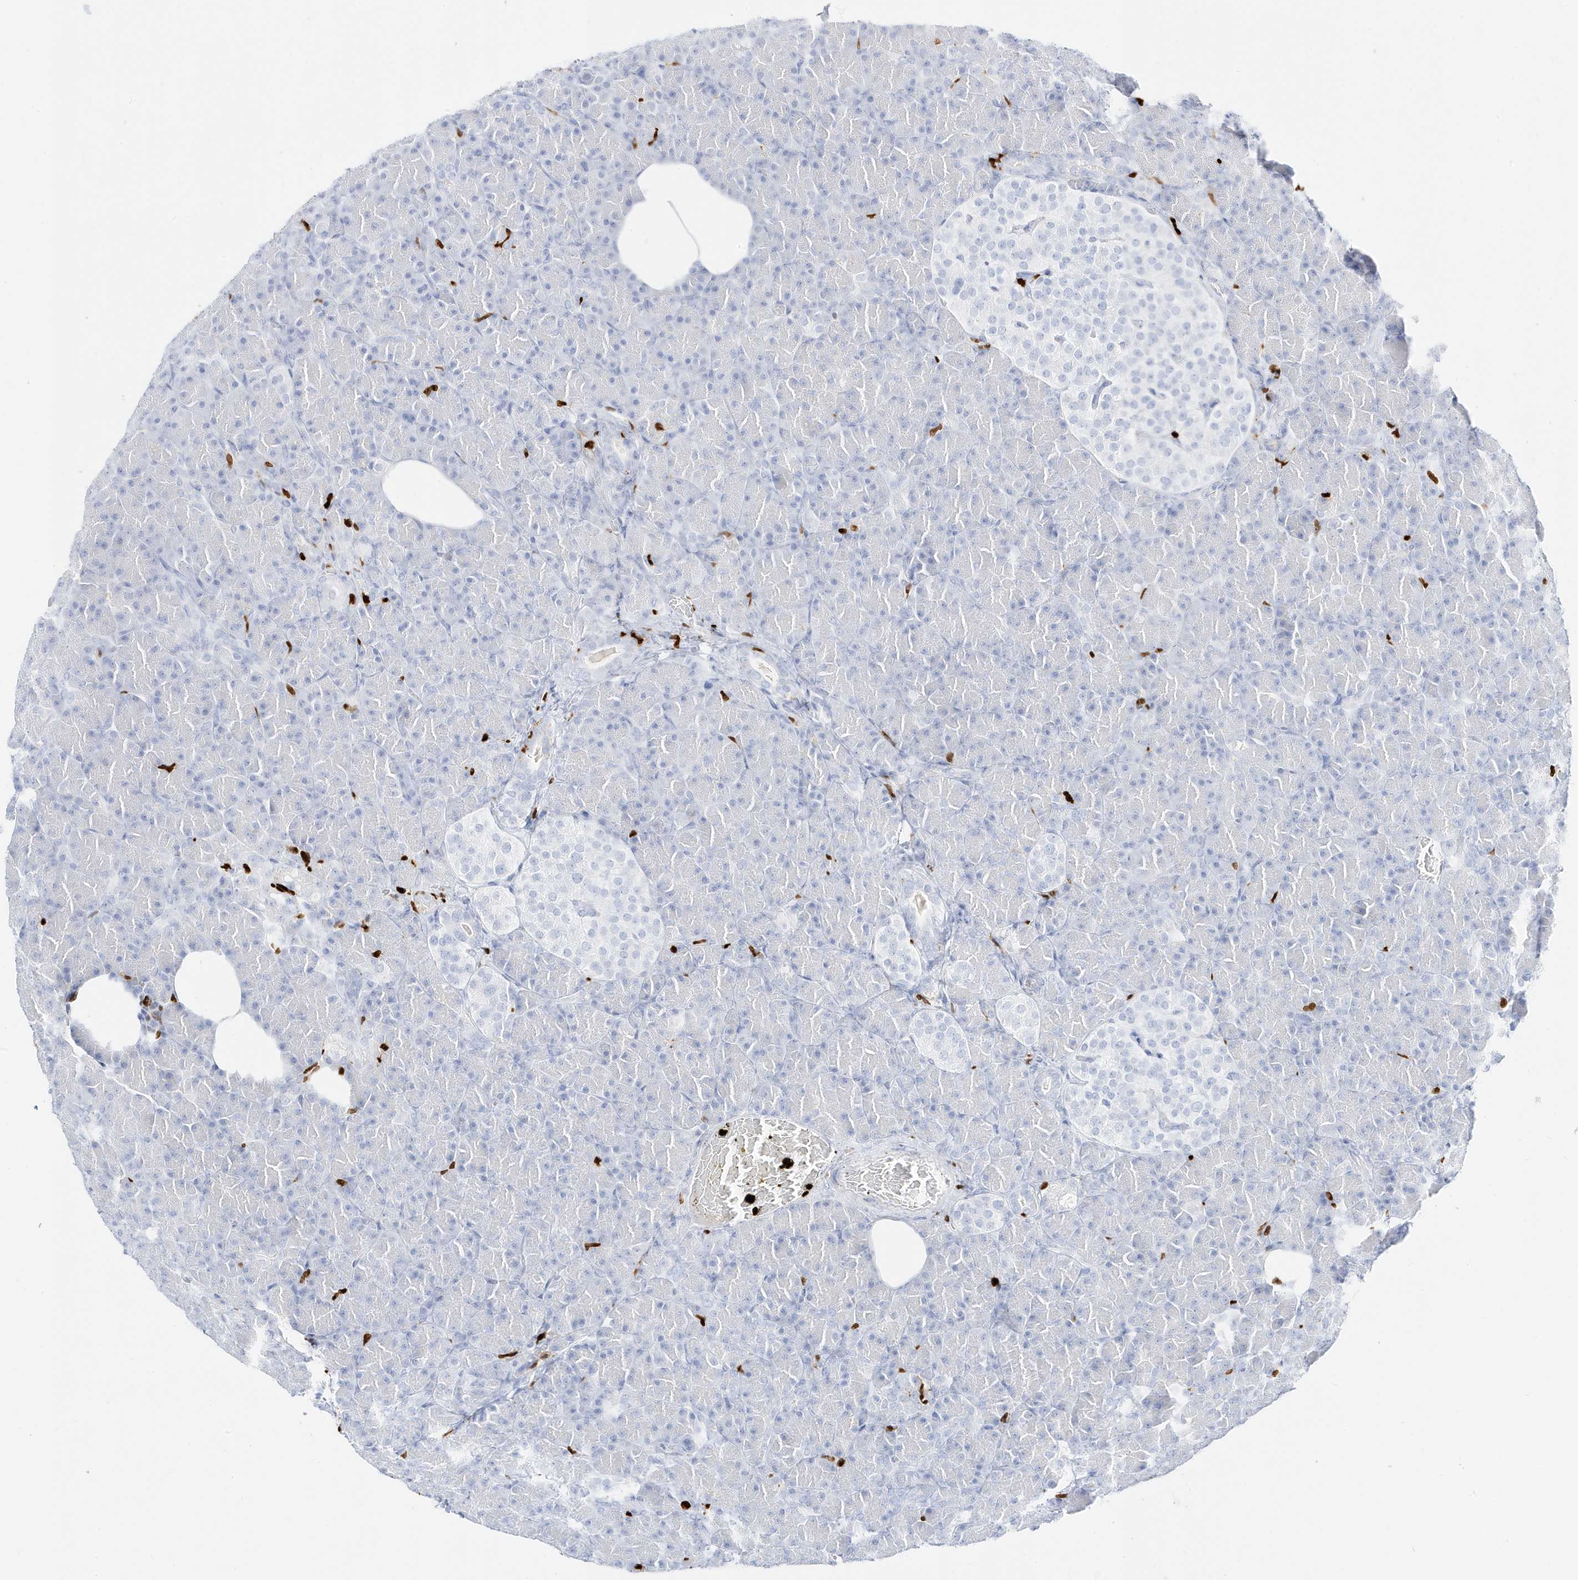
{"staining": {"intensity": "negative", "quantity": "none", "location": "none"}, "tissue": "pancreas", "cell_type": "Exocrine glandular cells", "image_type": "normal", "snomed": [{"axis": "morphology", "description": "Normal tissue, NOS"}, {"axis": "topography", "description": "Pancreas"}], "caption": "Histopathology image shows no protein staining in exocrine glandular cells of normal pancreas. (Stains: DAB (3,3'-diaminobenzidine) immunohistochemistry (IHC) with hematoxylin counter stain, Microscopy: brightfield microscopy at high magnification).", "gene": "MNDA", "patient": {"sex": "female", "age": 43}}